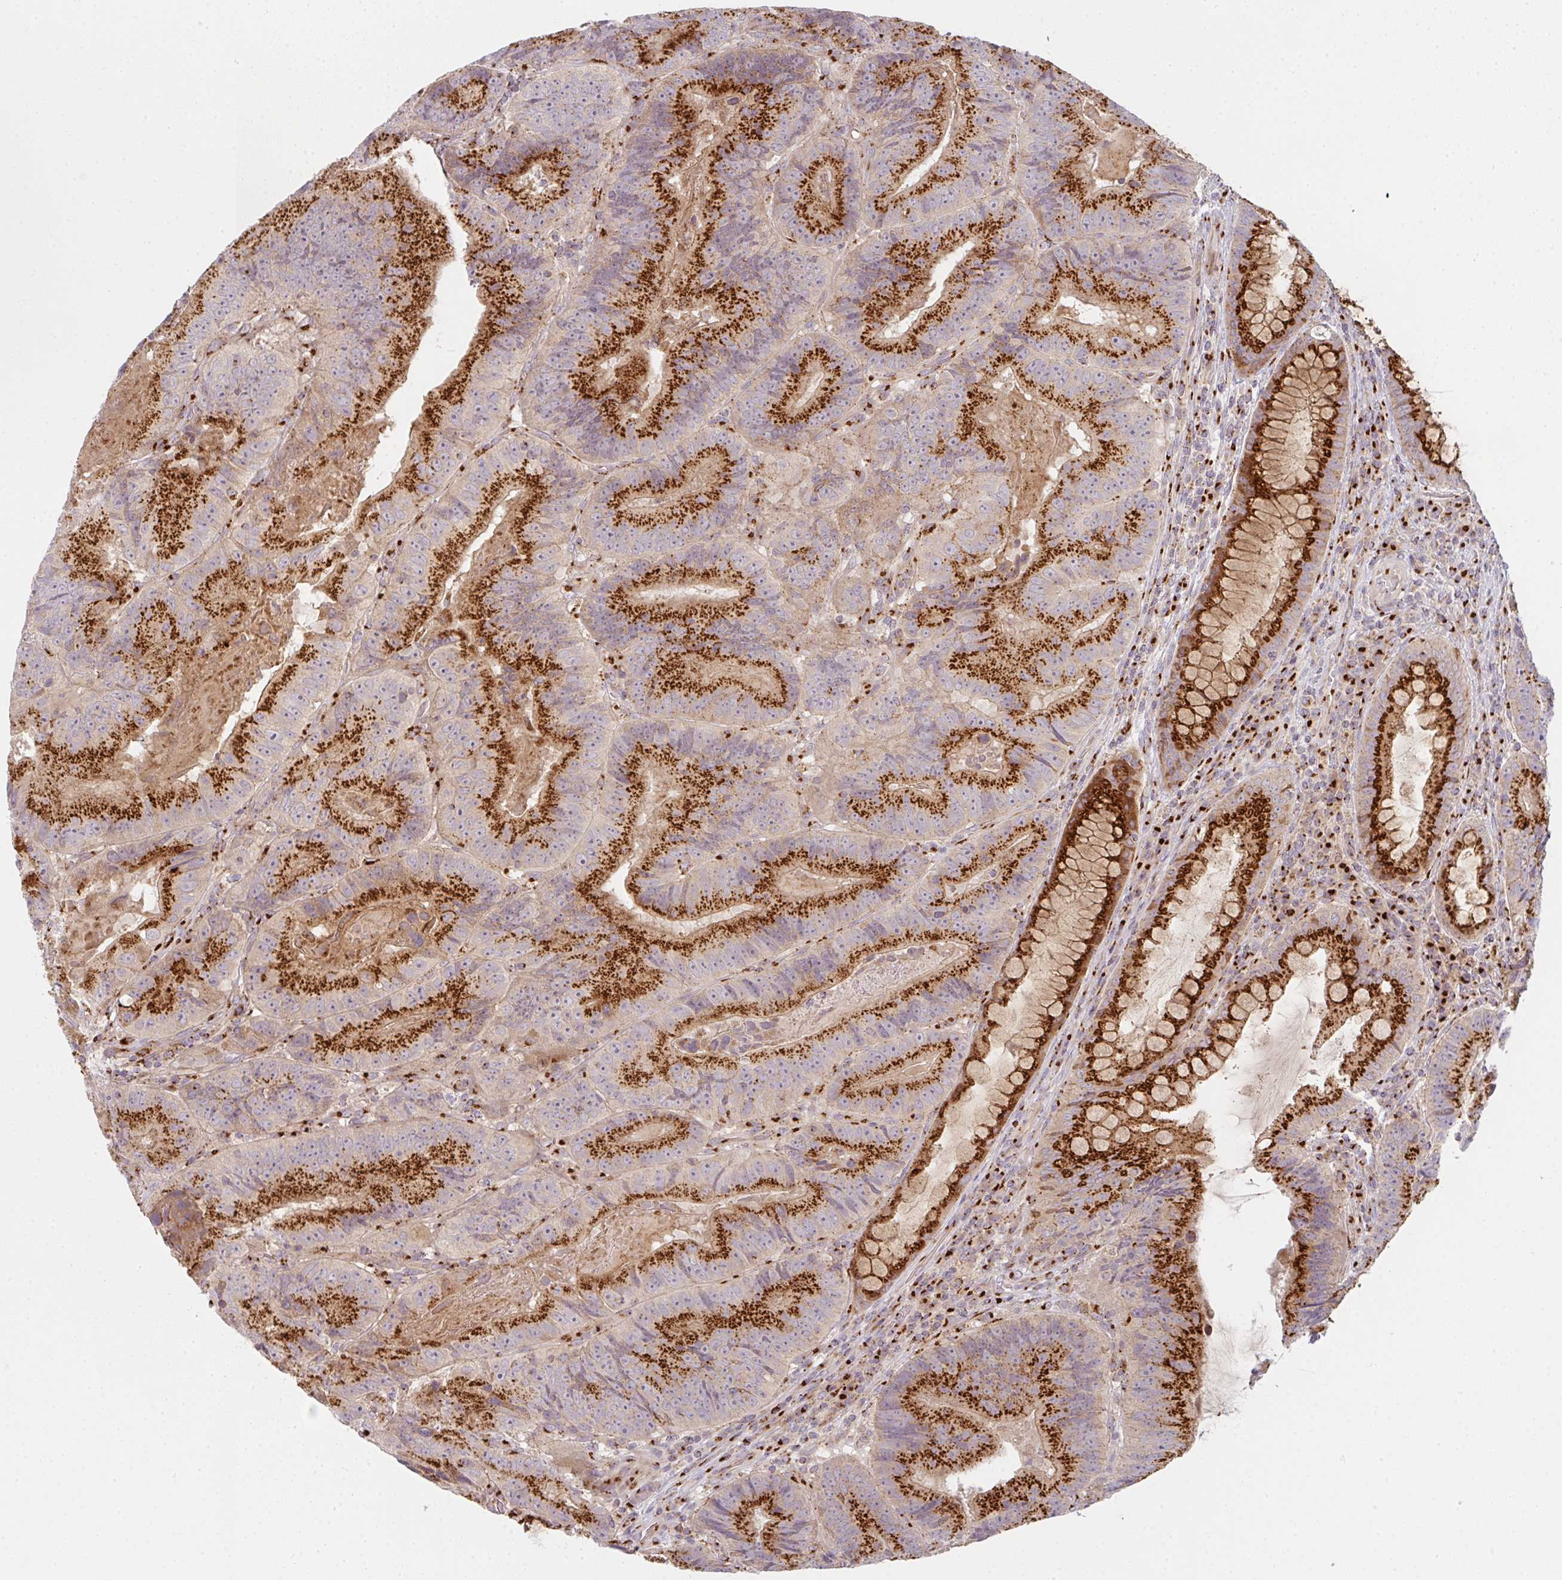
{"staining": {"intensity": "strong", "quantity": "25%-75%", "location": "cytoplasmic/membranous"}, "tissue": "colorectal cancer", "cell_type": "Tumor cells", "image_type": "cancer", "snomed": [{"axis": "morphology", "description": "Adenocarcinoma, NOS"}, {"axis": "topography", "description": "Colon"}], "caption": "High-power microscopy captured an immunohistochemistry image of adenocarcinoma (colorectal), revealing strong cytoplasmic/membranous positivity in about 25%-75% of tumor cells. (Brightfield microscopy of DAB IHC at high magnification).", "gene": "GVQW3", "patient": {"sex": "female", "age": 86}}